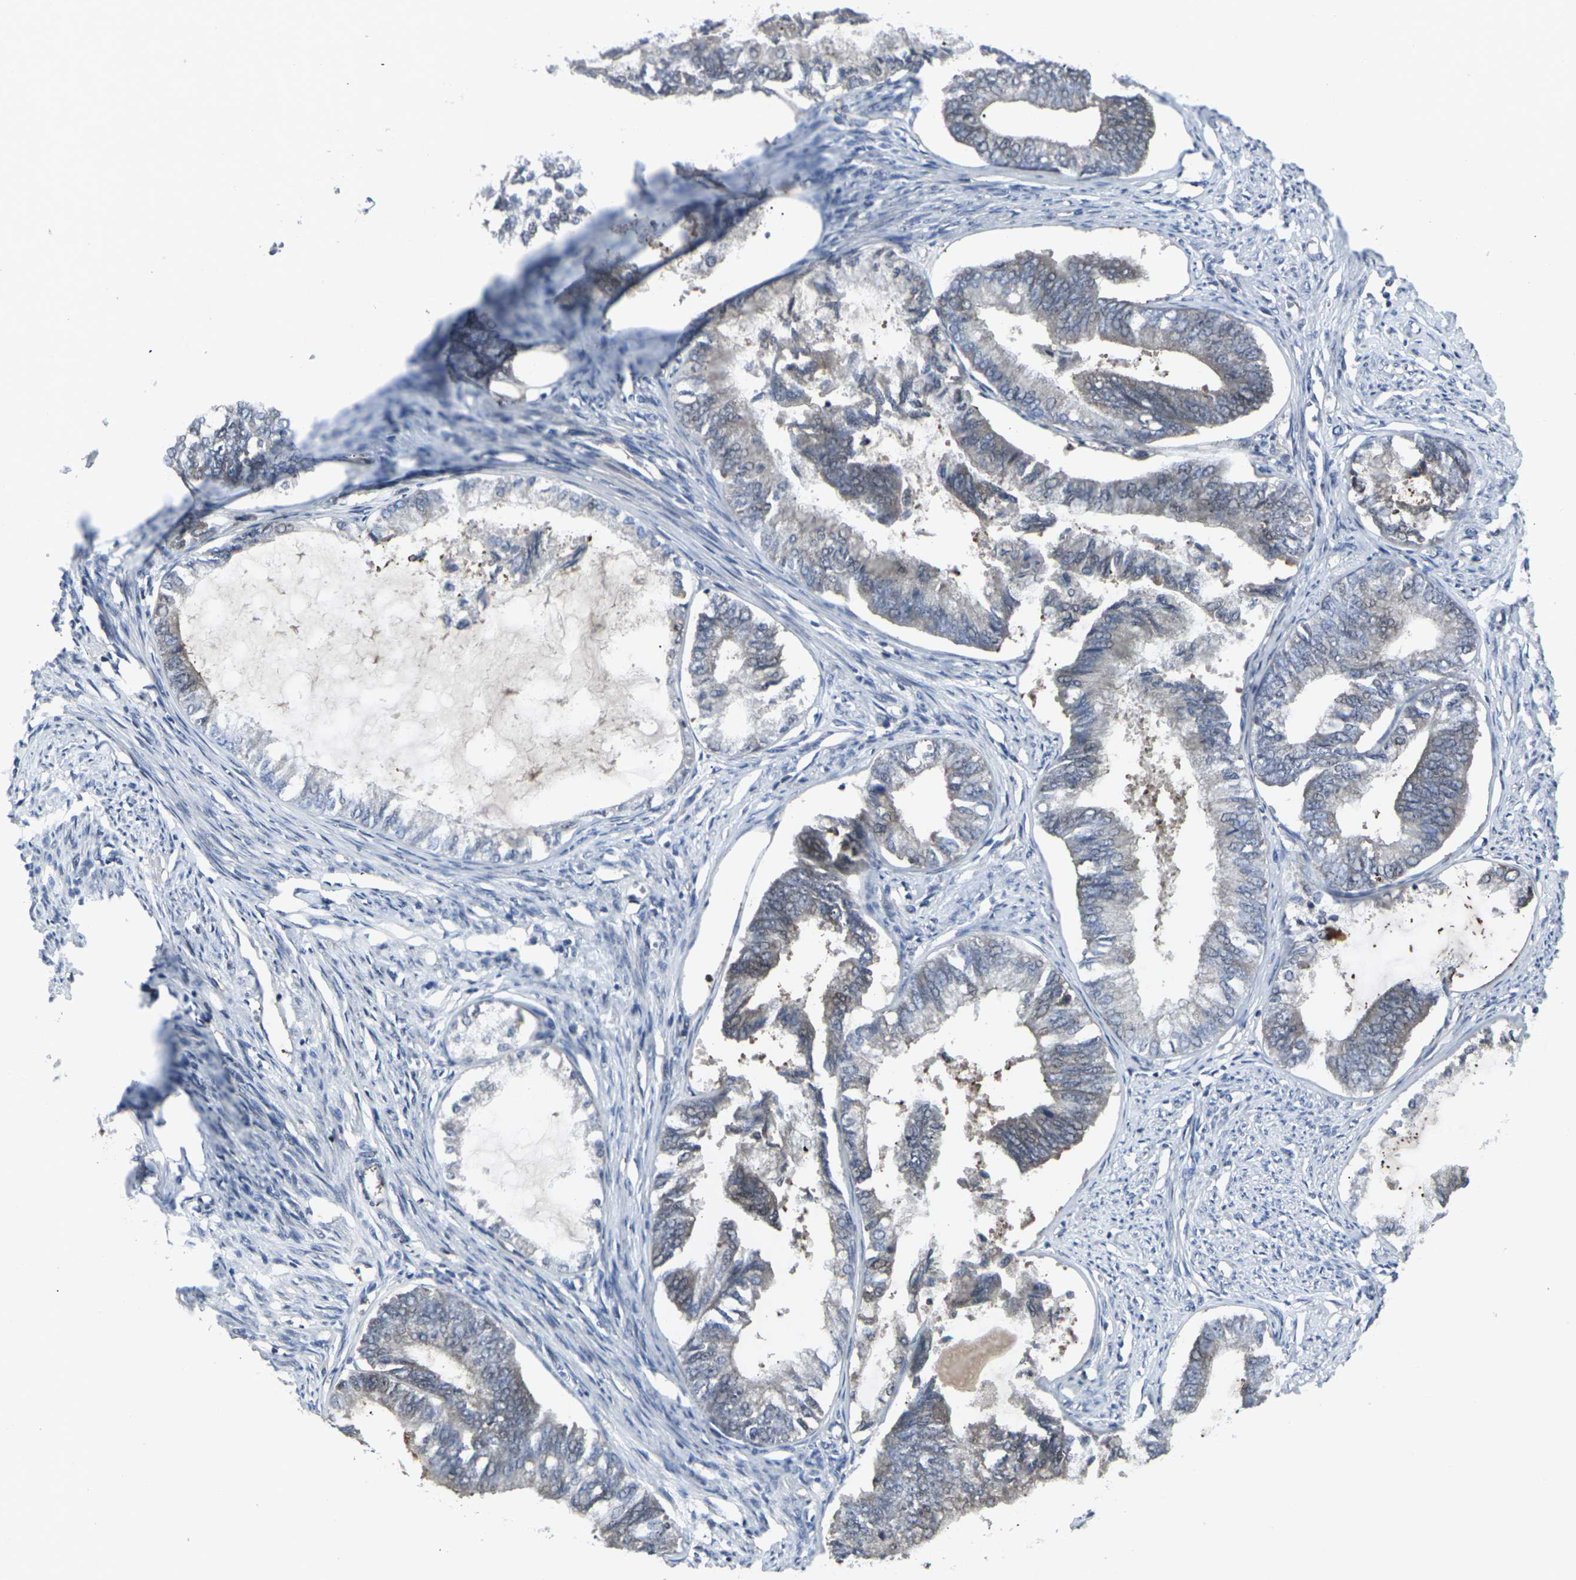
{"staining": {"intensity": "weak", "quantity": "25%-75%", "location": "cytoplasmic/membranous"}, "tissue": "endometrial cancer", "cell_type": "Tumor cells", "image_type": "cancer", "snomed": [{"axis": "morphology", "description": "Adenocarcinoma, NOS"}, {"axis": "topography", "description": "Endometrium"}], "caption": "Adenocarcinoma (endometrial) was stained to show a protein in brown. There is low levels of weak cytoplasmic/membranous expression in about 25%-75% of tumor cells.", "gene": "HPRT1", "patient": {"sex": "female", "age": 86}}